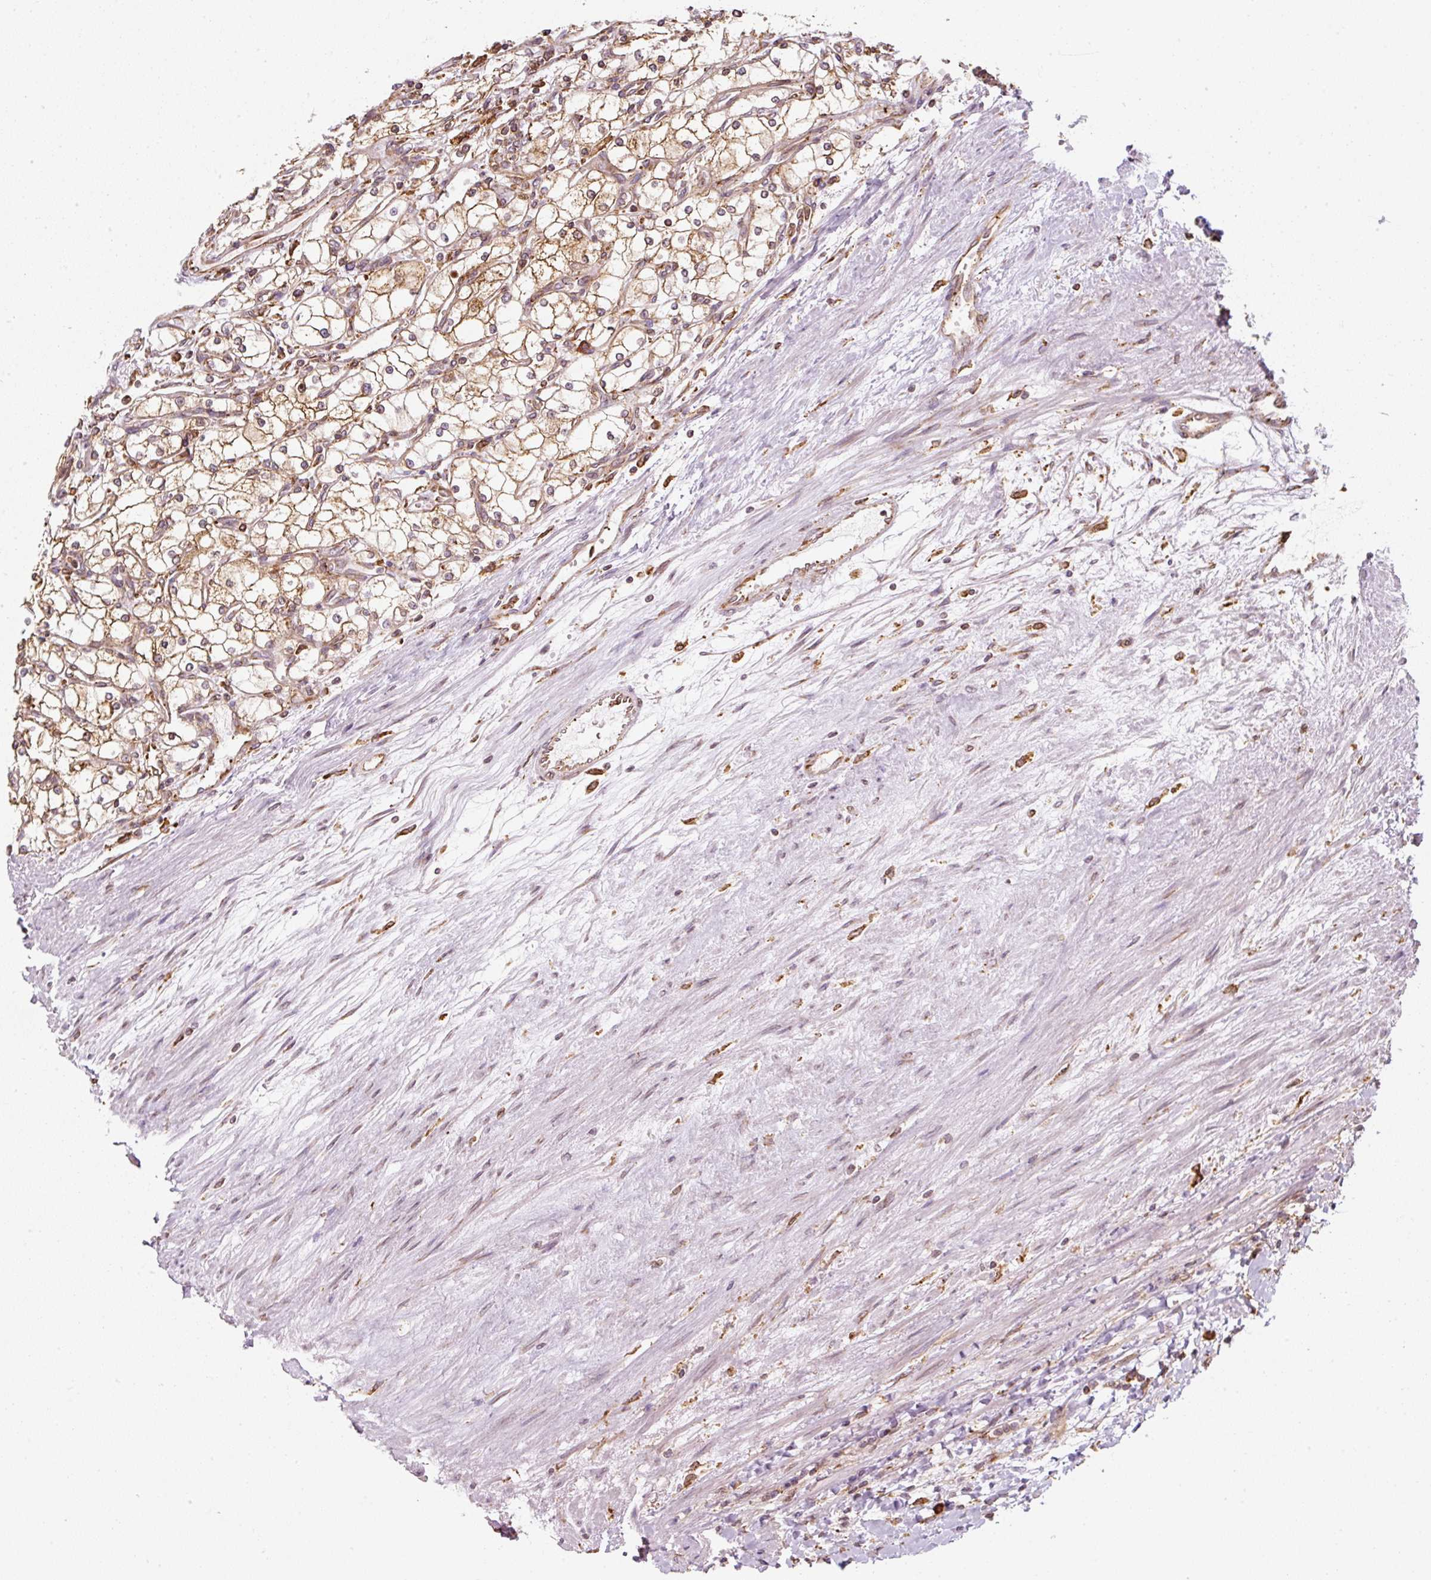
{"staining": {"intensity": "moderate", "quantity": ">75%", "location": "cytoplasmic/membranous"}, "tissue": "renal cancer", "cell_type": "Tumor cells", "image_type": "cancer", "snomed": [{"axis": "morphology", "description": "Adenocarcinoma, NOS"}, {"axis": "topography", "description": "Kidney"}], "caption": "Adenocarcinoma (renal) was stained to show a protein in brown. There is medium levels of moderate cytoplasmic/membranous expression in approximately >75% of tumor cells. The staining was performed using DAB (3,3'-diaminobenzidine), with brown indicating positive protein expression. Nuclei are stained blue with hematoxylin.", "gene": "PRKCSH", "patient": {"sex": "male", "age": 80}}